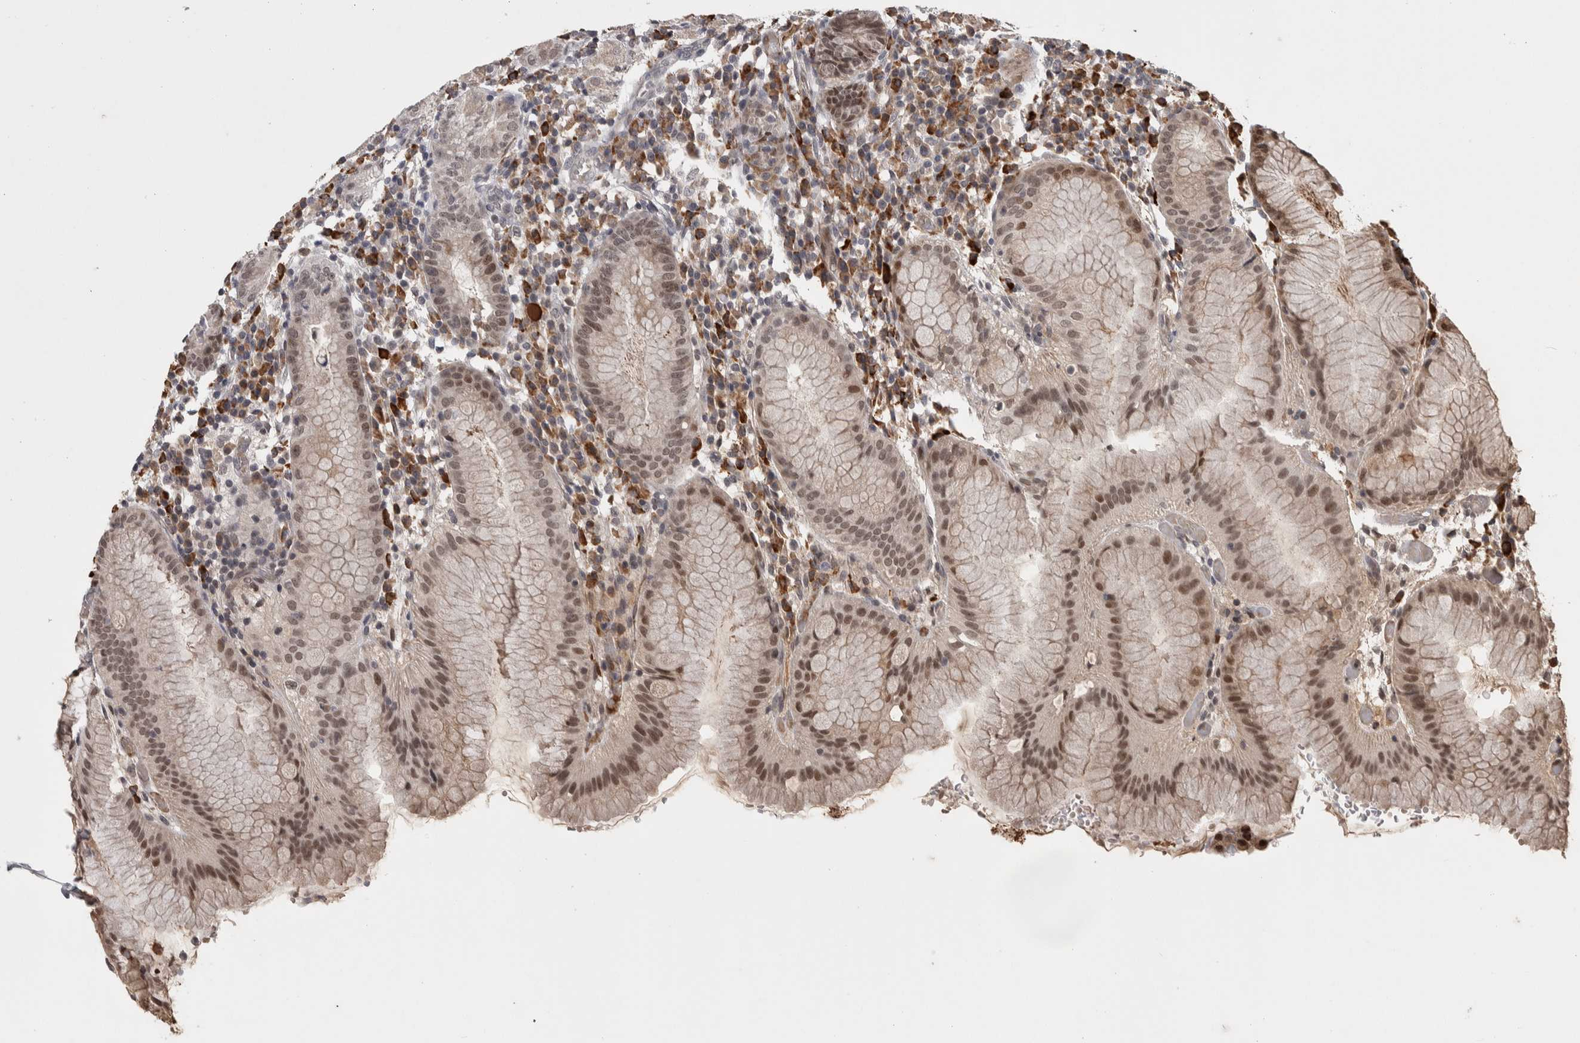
{"staining": {"intensity": "moderate", "quantity": "25%-75%", "location": "nuclear"}, "tissue": "stomach", "cell_type": "Glandular cells", "image_type": "normal", "snomed": [{"axis": "morphology", "description": "Normal tissue, NOS"}, {"axis": "topography", "description": "Stomach"}, {"axis": "topography", "description": "Stomach, lower"}], "caption": "Glandular cells exhibit moderate nuclear staining in approximately 25%-75% of cells in normal stomach.", "gene": "ZNF592", "patient": {"sex": "female", "age": 75}}